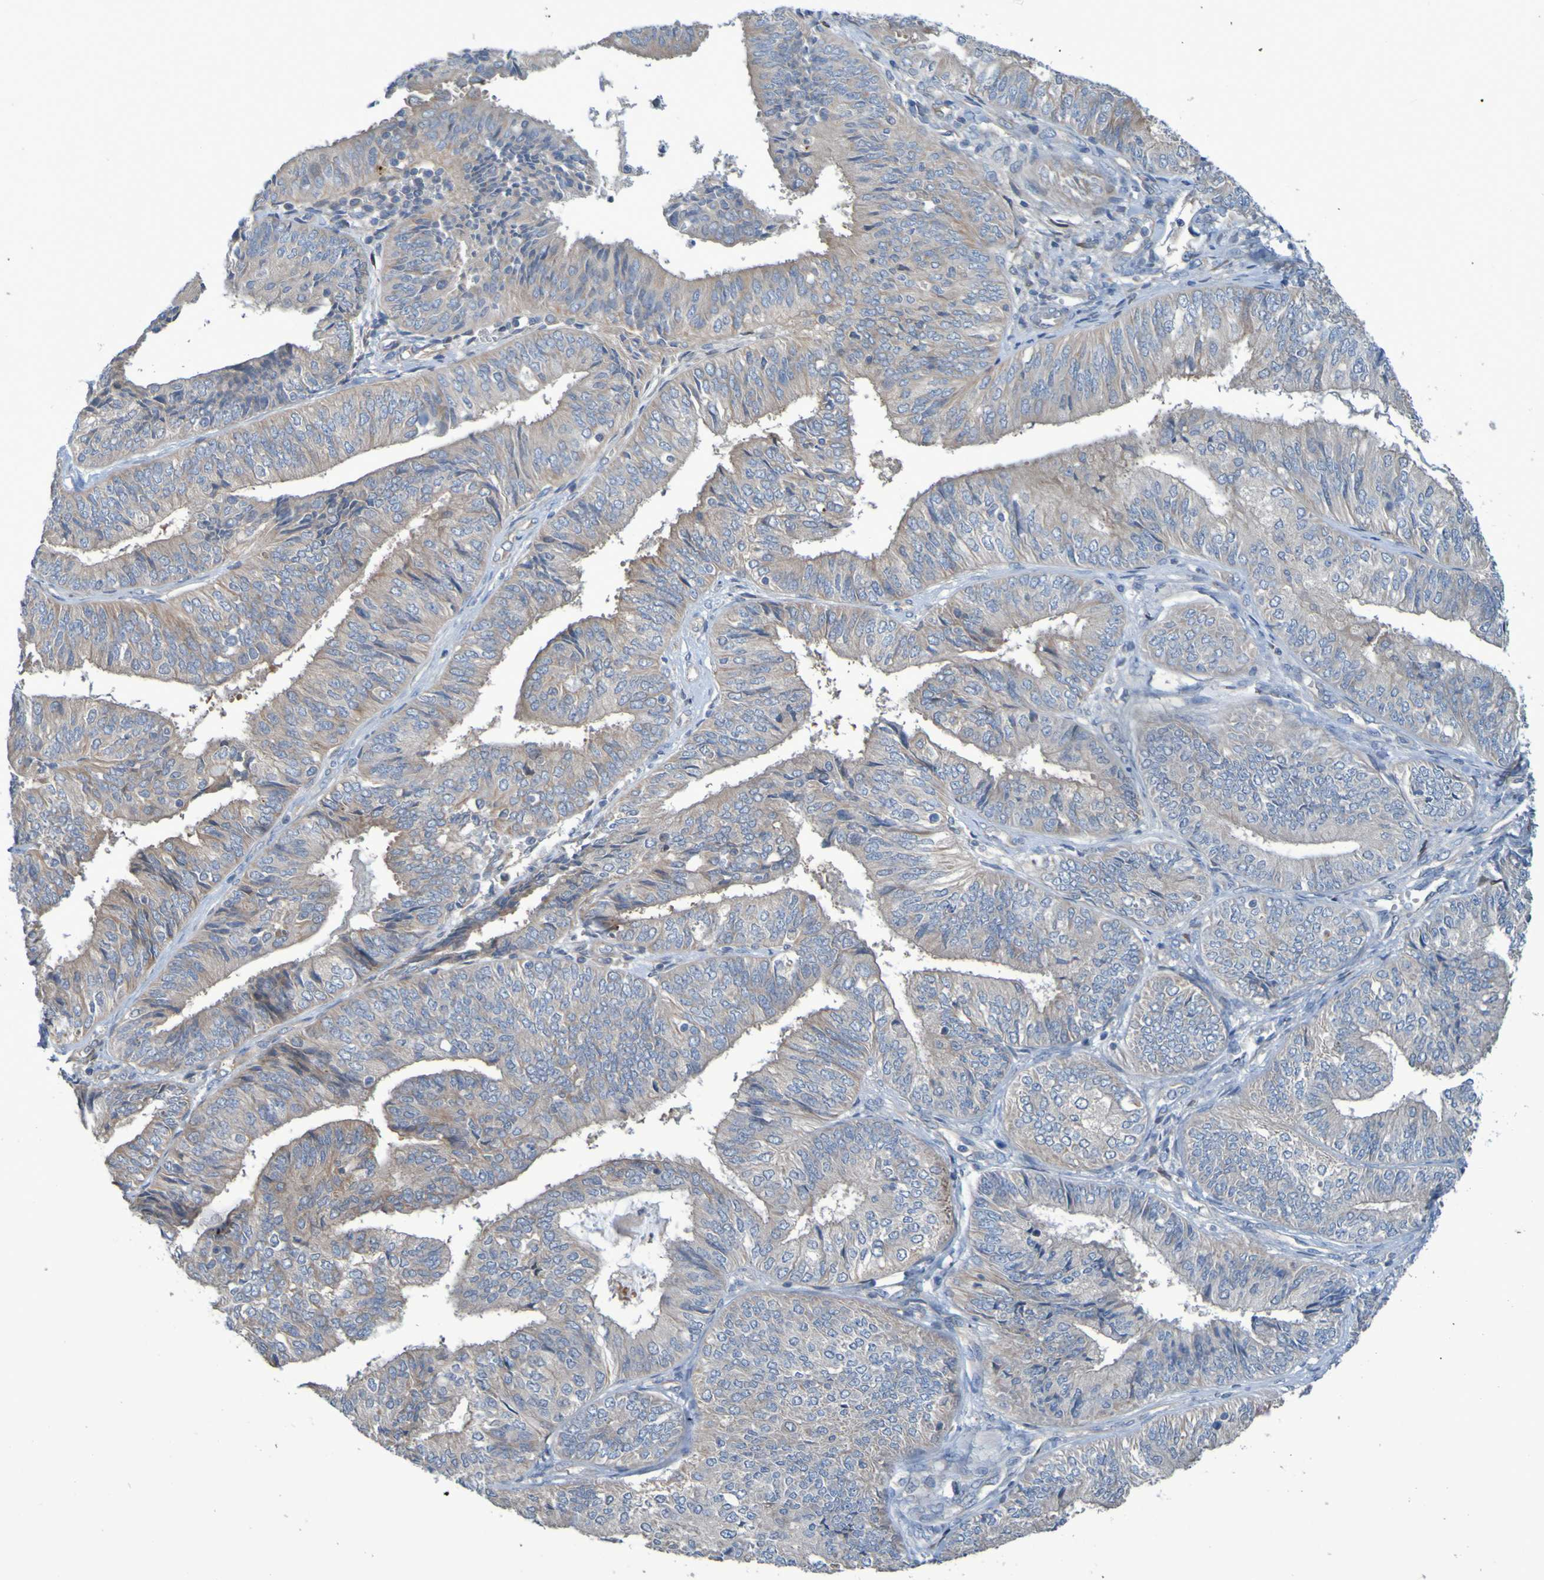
{"staining": {"intensity": "weak", "quantity": ">75%", "location": "cytoplasmic/membranous"}, "tissue": "endometrial cancer", "cell_type": "Tumor cells", "image_type": "cancer", "snomed": [{"axis": "morphology", "description": "Adenocarcinoma, NOS"}, {"axis": "topography", "description": "Endometrium"}], "caption": "About >75% of tumor cells in endometrial cancer (adenocarcinoma) reveal weak cytoplasmic/membranous protein expression as visualized by brown immunohistochemical staining.", "gene": "NPRL3", "patient": {"sex": "female", "age": 58}}